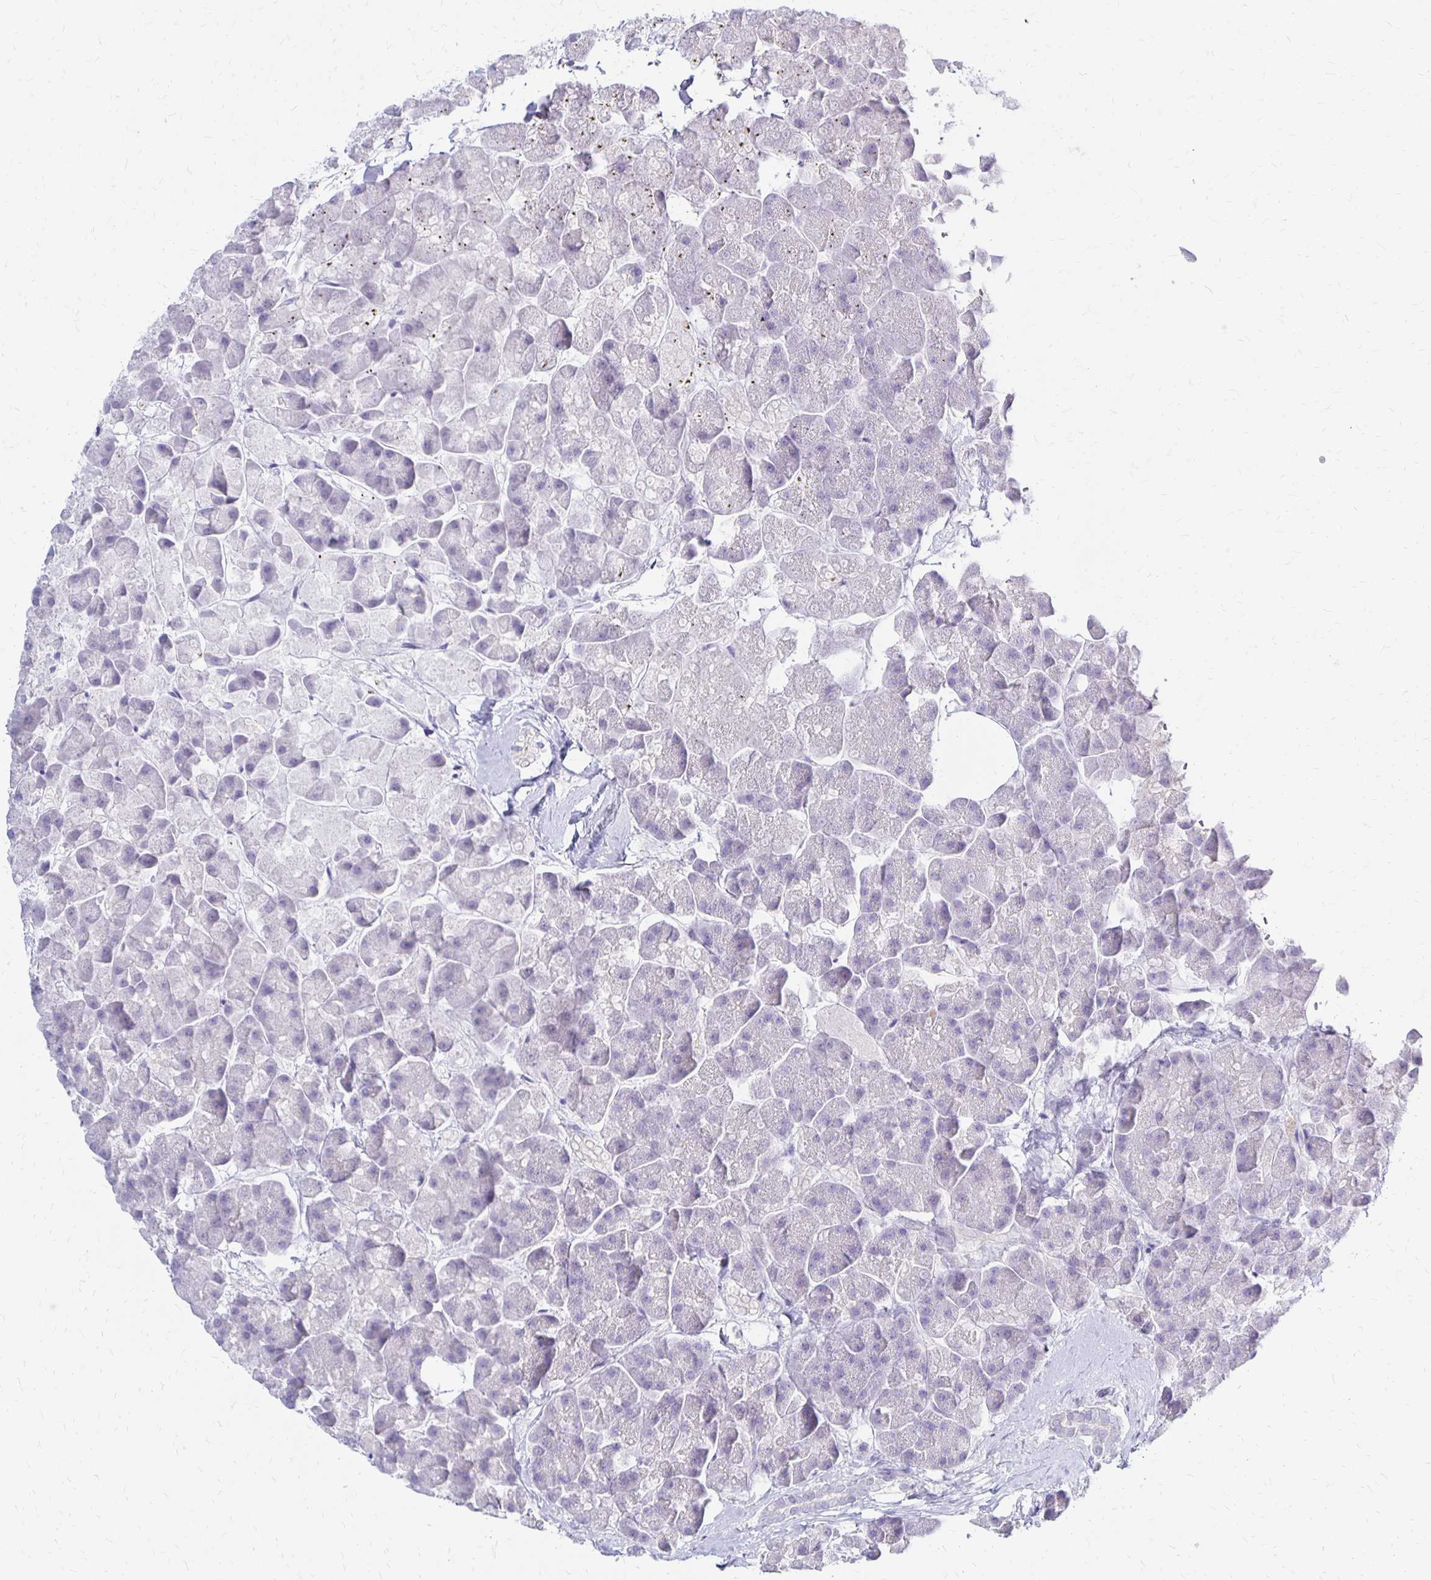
{"staining": {"intensity": "negative", "quantity": "none", "location": "none"}, "tissue": "pancreas", "cell_type": "Exocrine glandular cells", "image_type": "normal", "snomed": [{"axis": "morphology", "description": "Normal tissue, NOS"}, {"axis": "topography", "description": "Pancreas"}, {"axis": "topography", "description": "Peripheral nerve tissue"}], "caption": "IHC of benign human pancreas demonstrates no positivity in exocrine glandular cells.", "gene": "FNTB", "patient": {"sex": "male", "age": 54}}